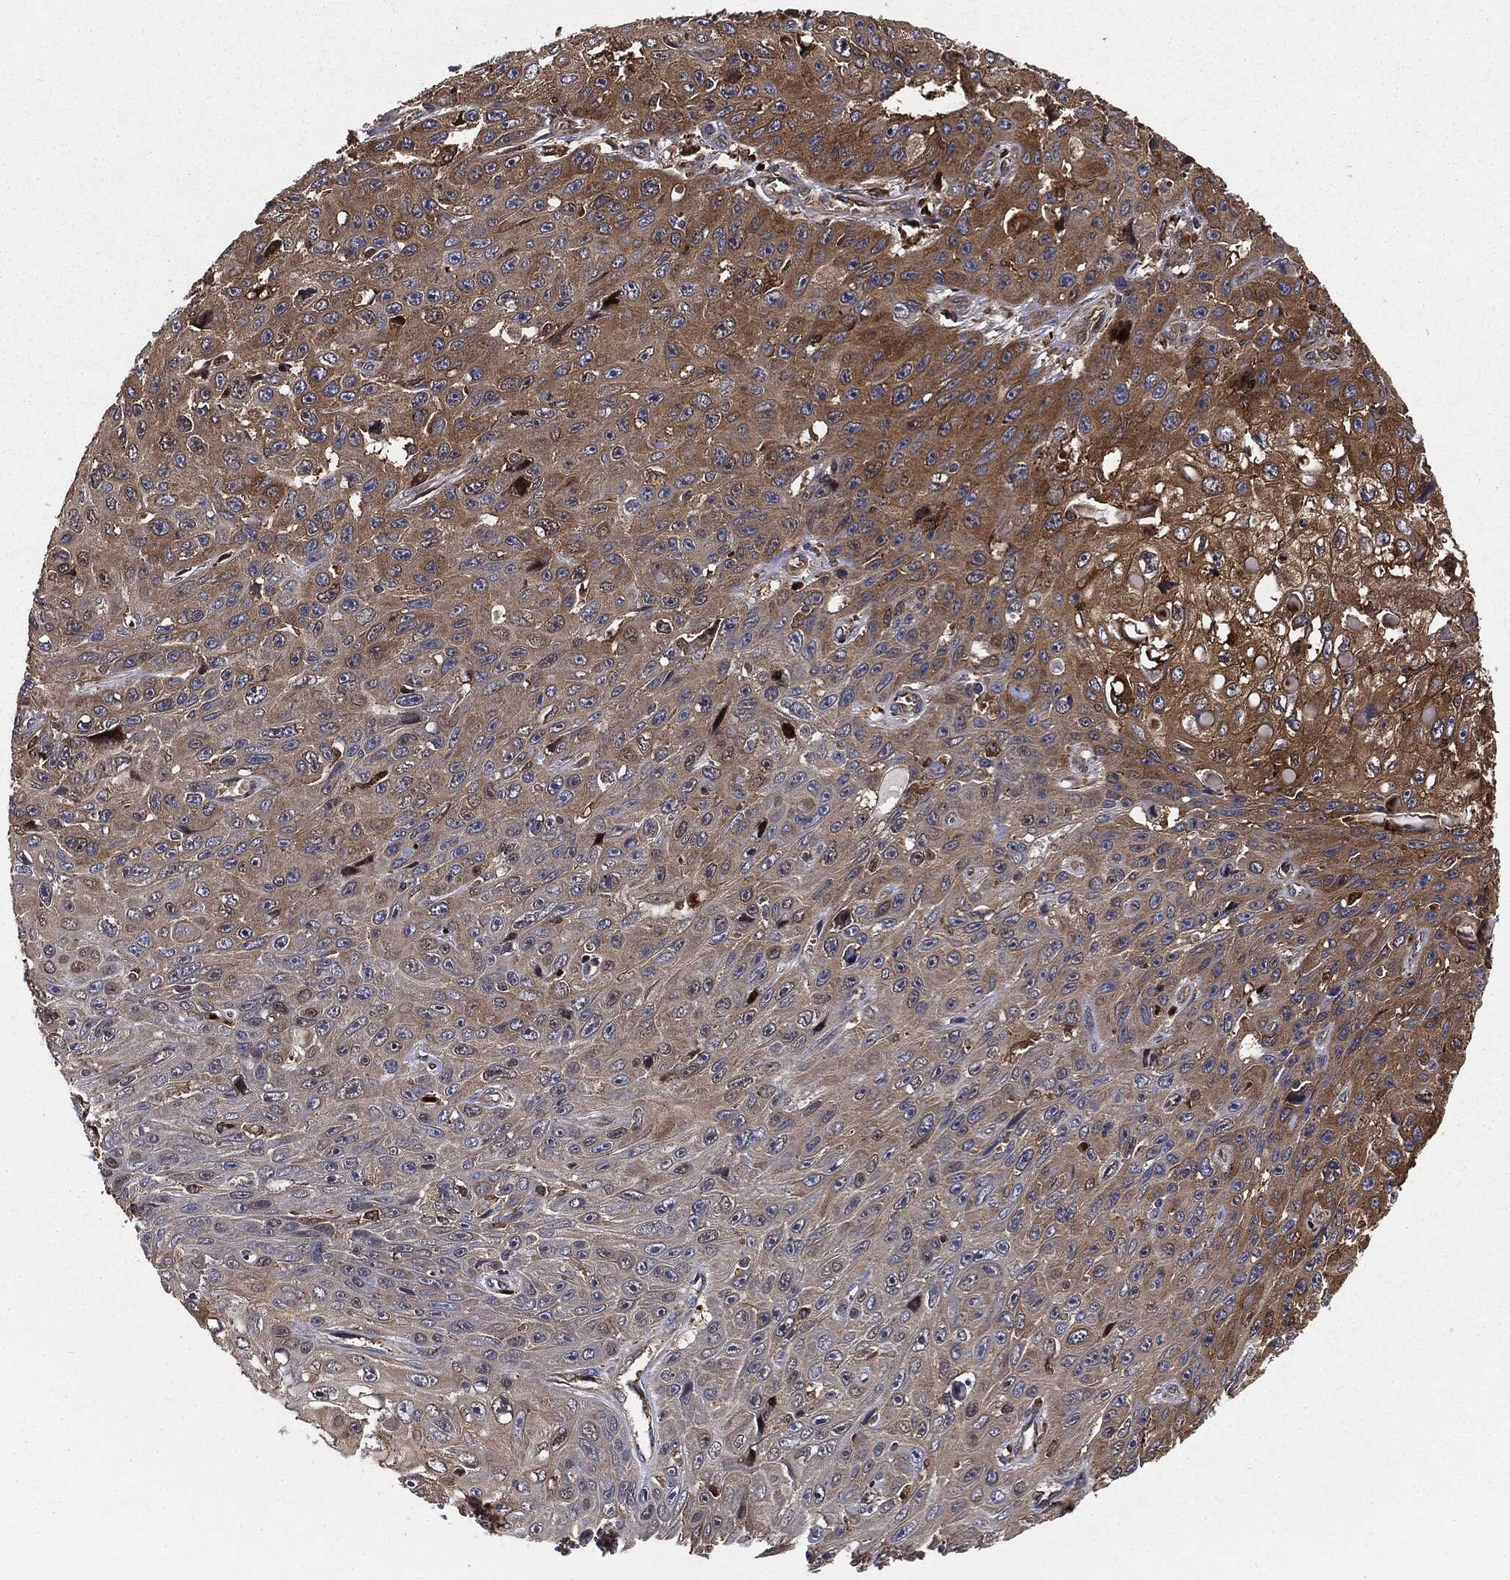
{"staining": {"intensity": "moderate", "quantity": "25%-75%", "location": "cytoplasmic/membranous"}, "tissue": "skin cancer", "cell_type": "Tumor cells", "image_type": "cancer", "snomed": [{"axis": "morphology", "description": "Squamous cell carcinoma, NOS"}, {"axis": "topography", "description": "Skin"}], "caption": "This is a histology image of immunohistochemistry staining of skin cancer (squamous cell carcinoma), which shows moderate staining in the cytoplasmic/membranous of tumor cells.", "gene": "GNB5", "patient": {"sex": "male", "age": 82}}